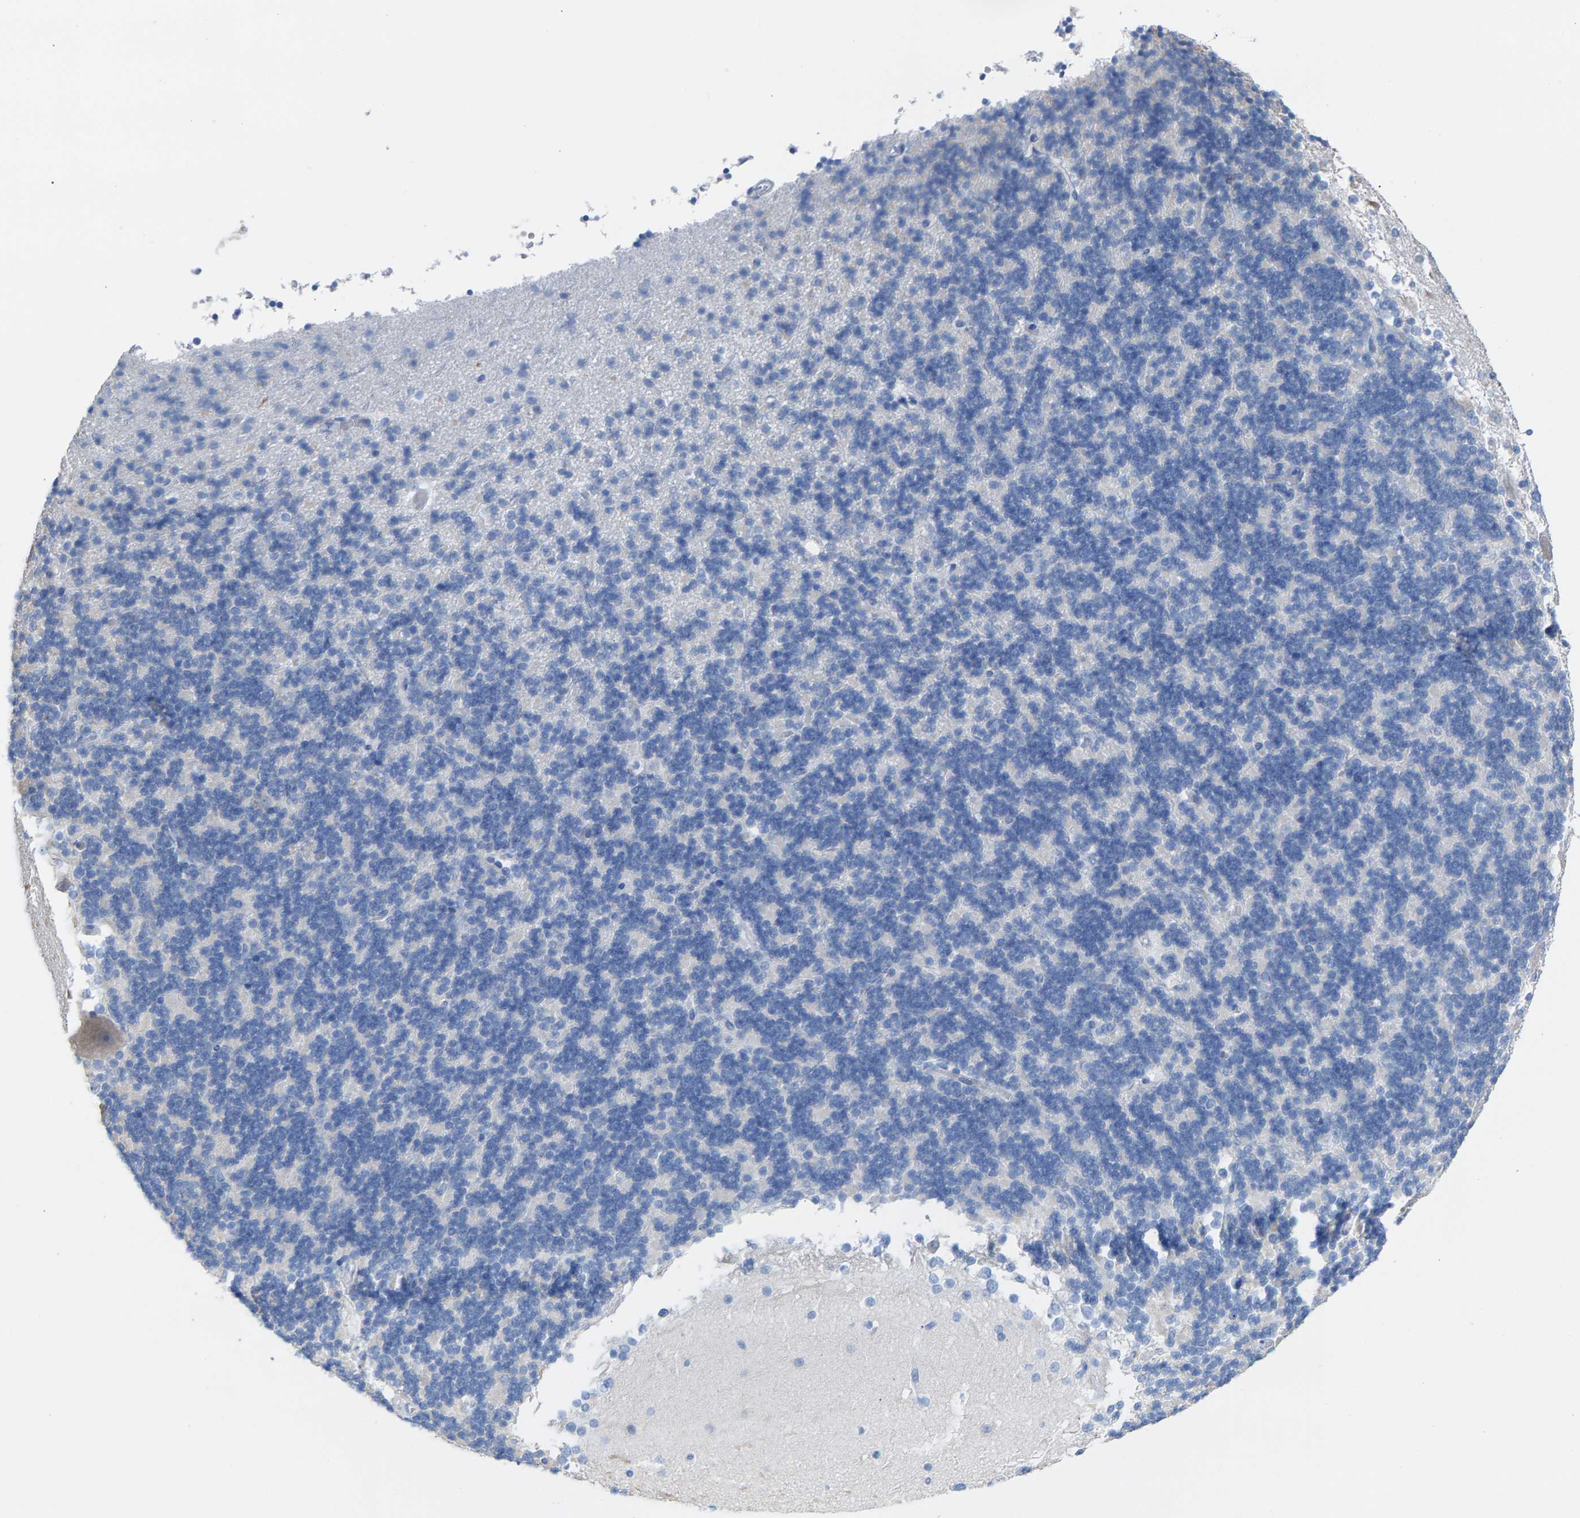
{"staining": {"intensity": "negative", "quantity": "none", "location": "none"}, "tissue": "cerebellum", "cell_type": "Cells in granular layer", "image_type": "normal", "snomed": [{"axis": "morphology", "description": "Normal tissue, NOS"}, {"axis": "topography", "description": "Cerebellum"}], "caption": "Cerebellum stained for a protein using IHC reveals no positivity cells in granular layer.", "gene": "CPA1", "patient": {"sex": "female", "age": 19}}